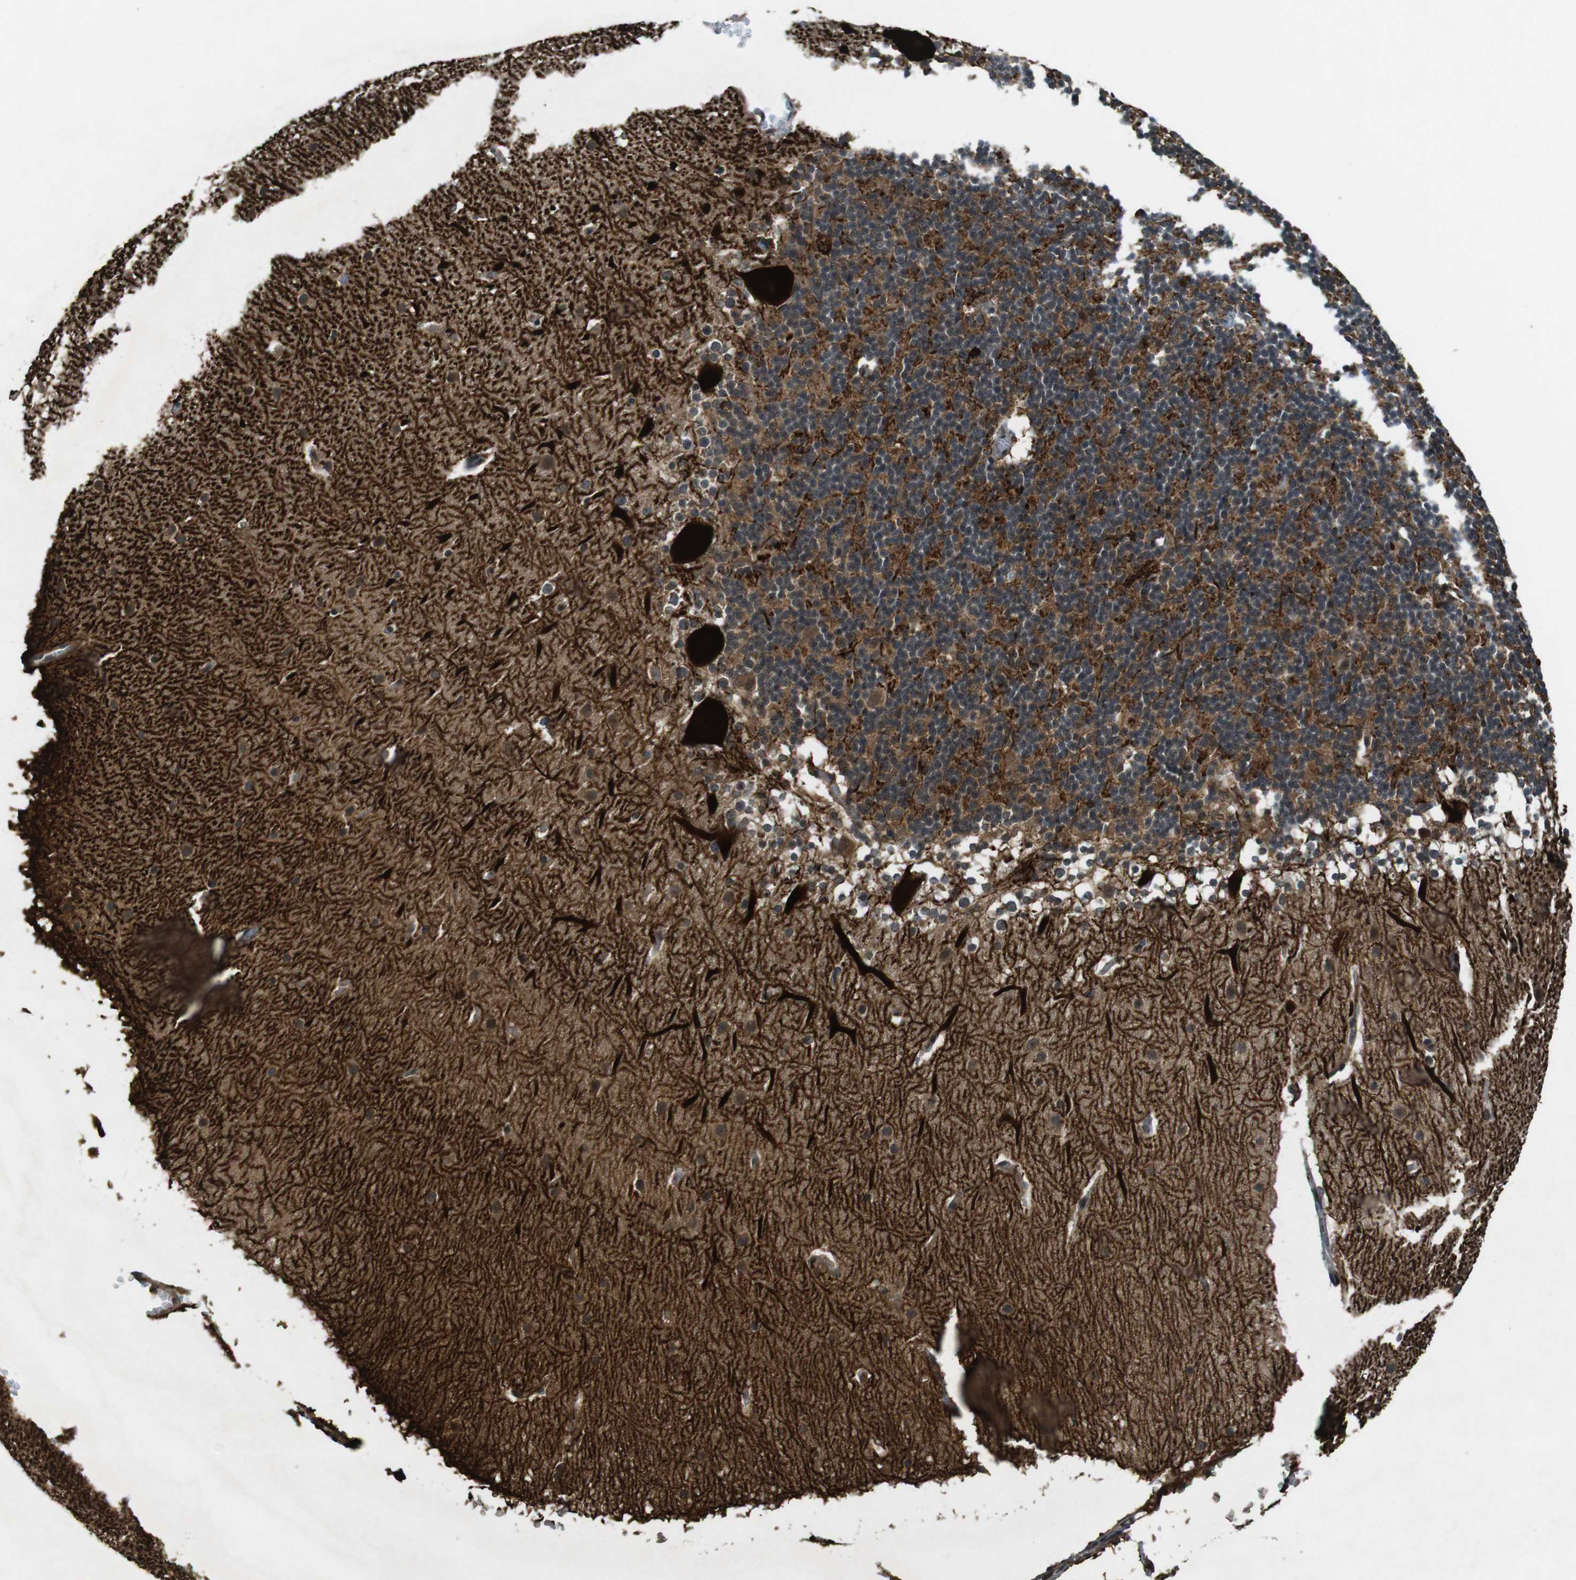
{"staining": {"intensity": "moderate", "quantity": ">75%", "location": "cytoplasmic/membranous"}, "tissue": "cerebellum", "cell_type": "Cells in granular layer", "image_type": "normal", "snomed": [{"axis": "morphology", "description": "Normal tissue, NOS"}, {"axis": "topography", "description": "Cerebellum"}], "caption": "Immunohistochemistry (IHC) staining of normal cerebellum, which shows medium levels of moderate cytoplasmic/membranous staining in about >75% of cells in granular layer indicating moderate cytoplasmic/membranous protein staining. The staining was performed using DAB (brown) for protein detection and nuclei were counterstained in hematoxylin (blue).", "gene": "MAPKAPK5", "patient": {"sex": "female", "age": 19}}